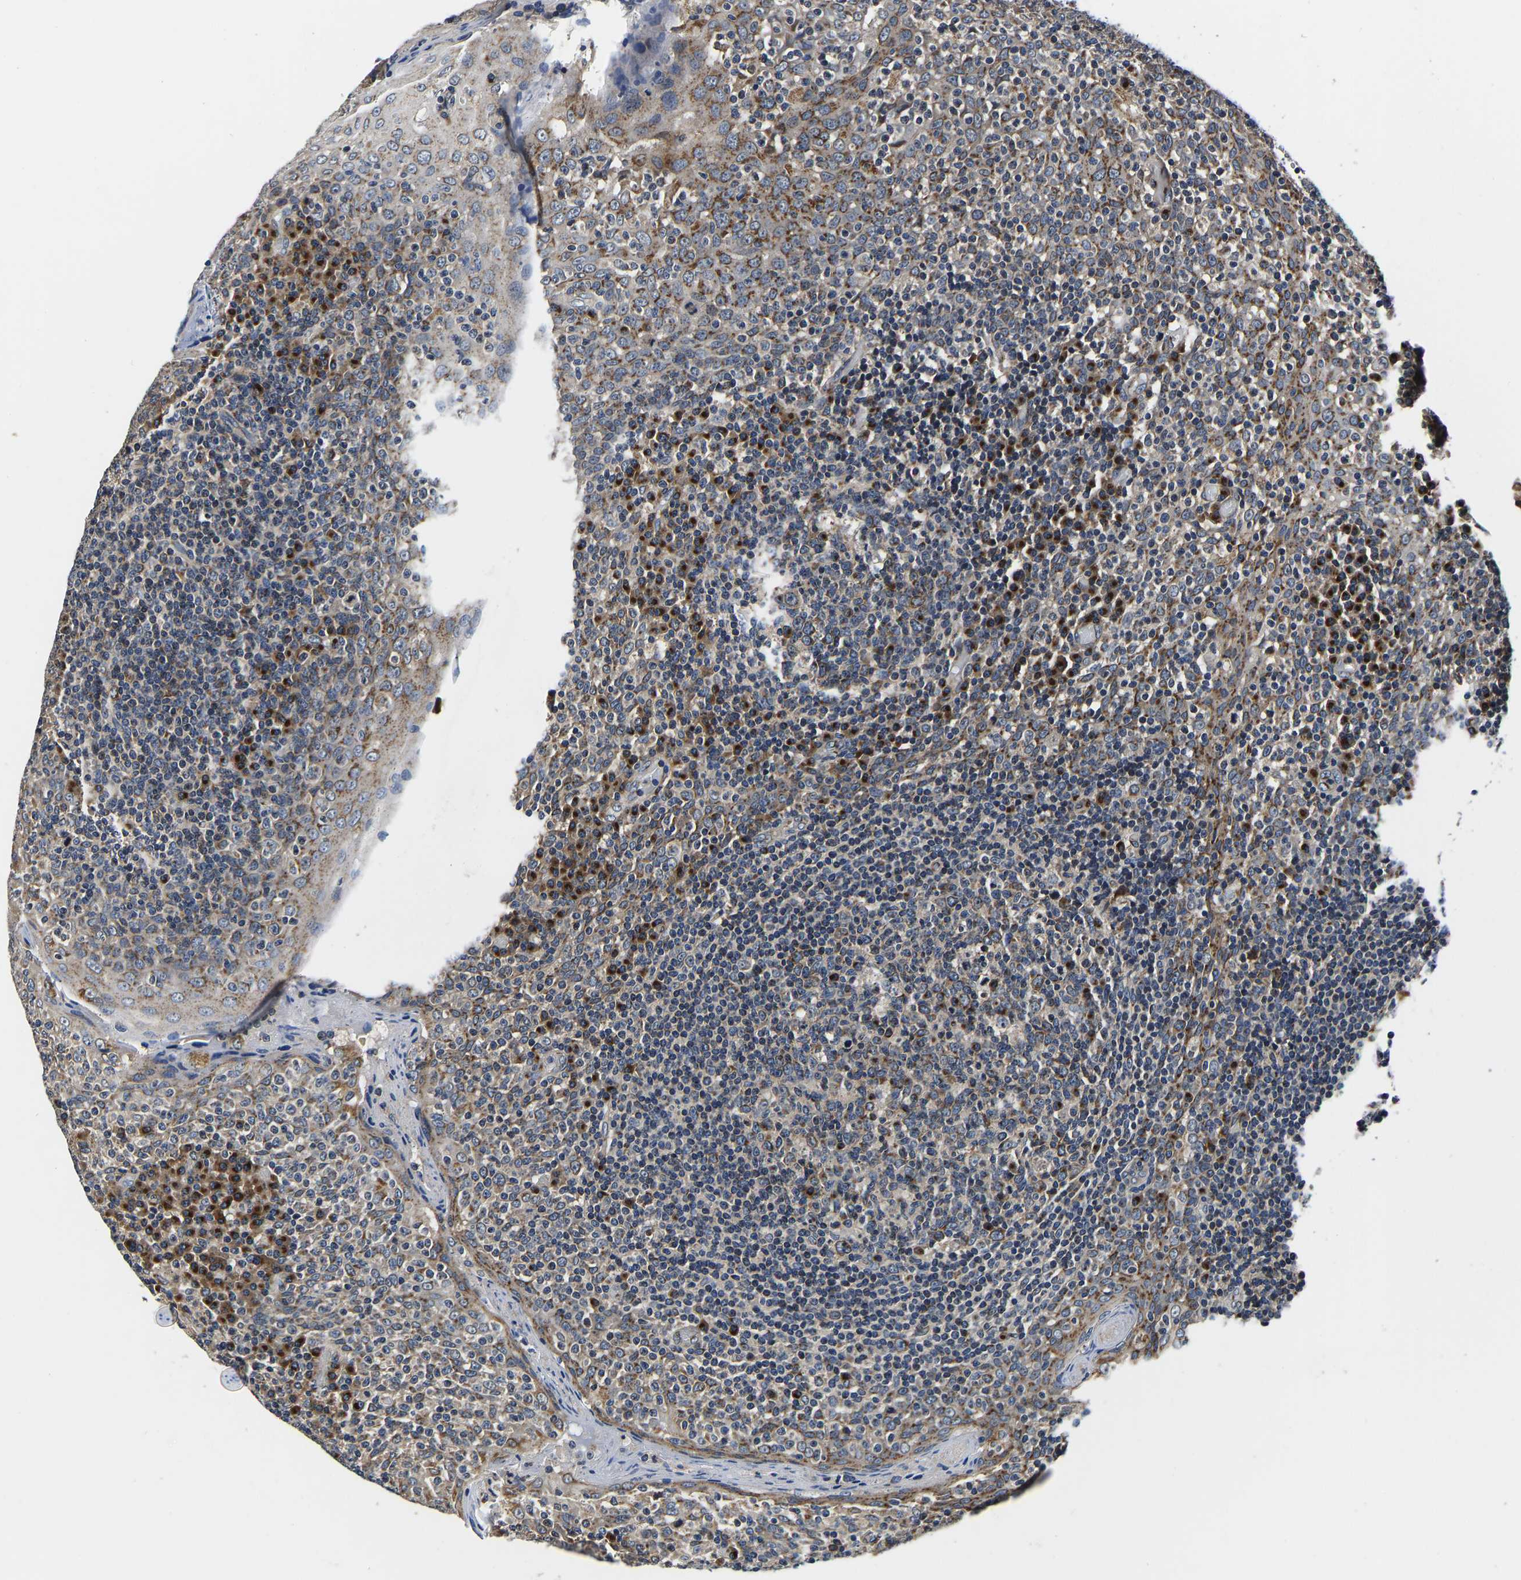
{"staining": {"intensity": "moderate", "quantity": "25%-75%", "location": "cytoplasmic/membranous"}, "tissue": "tonsil", "cell_type": "Germinal center cells", "image_type": "normal", "snomed": [{"axis": "morphology", "description": "Normal tissue, NOS"}, {"axis": "topography", "description": "Tonsil"}], "caption": "Germinal center cells show moderate cytoplasmic/membranous staining in about 25%-75% of cells in unremarkable tonsil. The staining is performed using DAB brown chromogen to label protein expression. The nuclei are counter-stained blue using hematoxylin.", "gene": "RABAC1", "patient": {"sex": "female", "age": 19}}